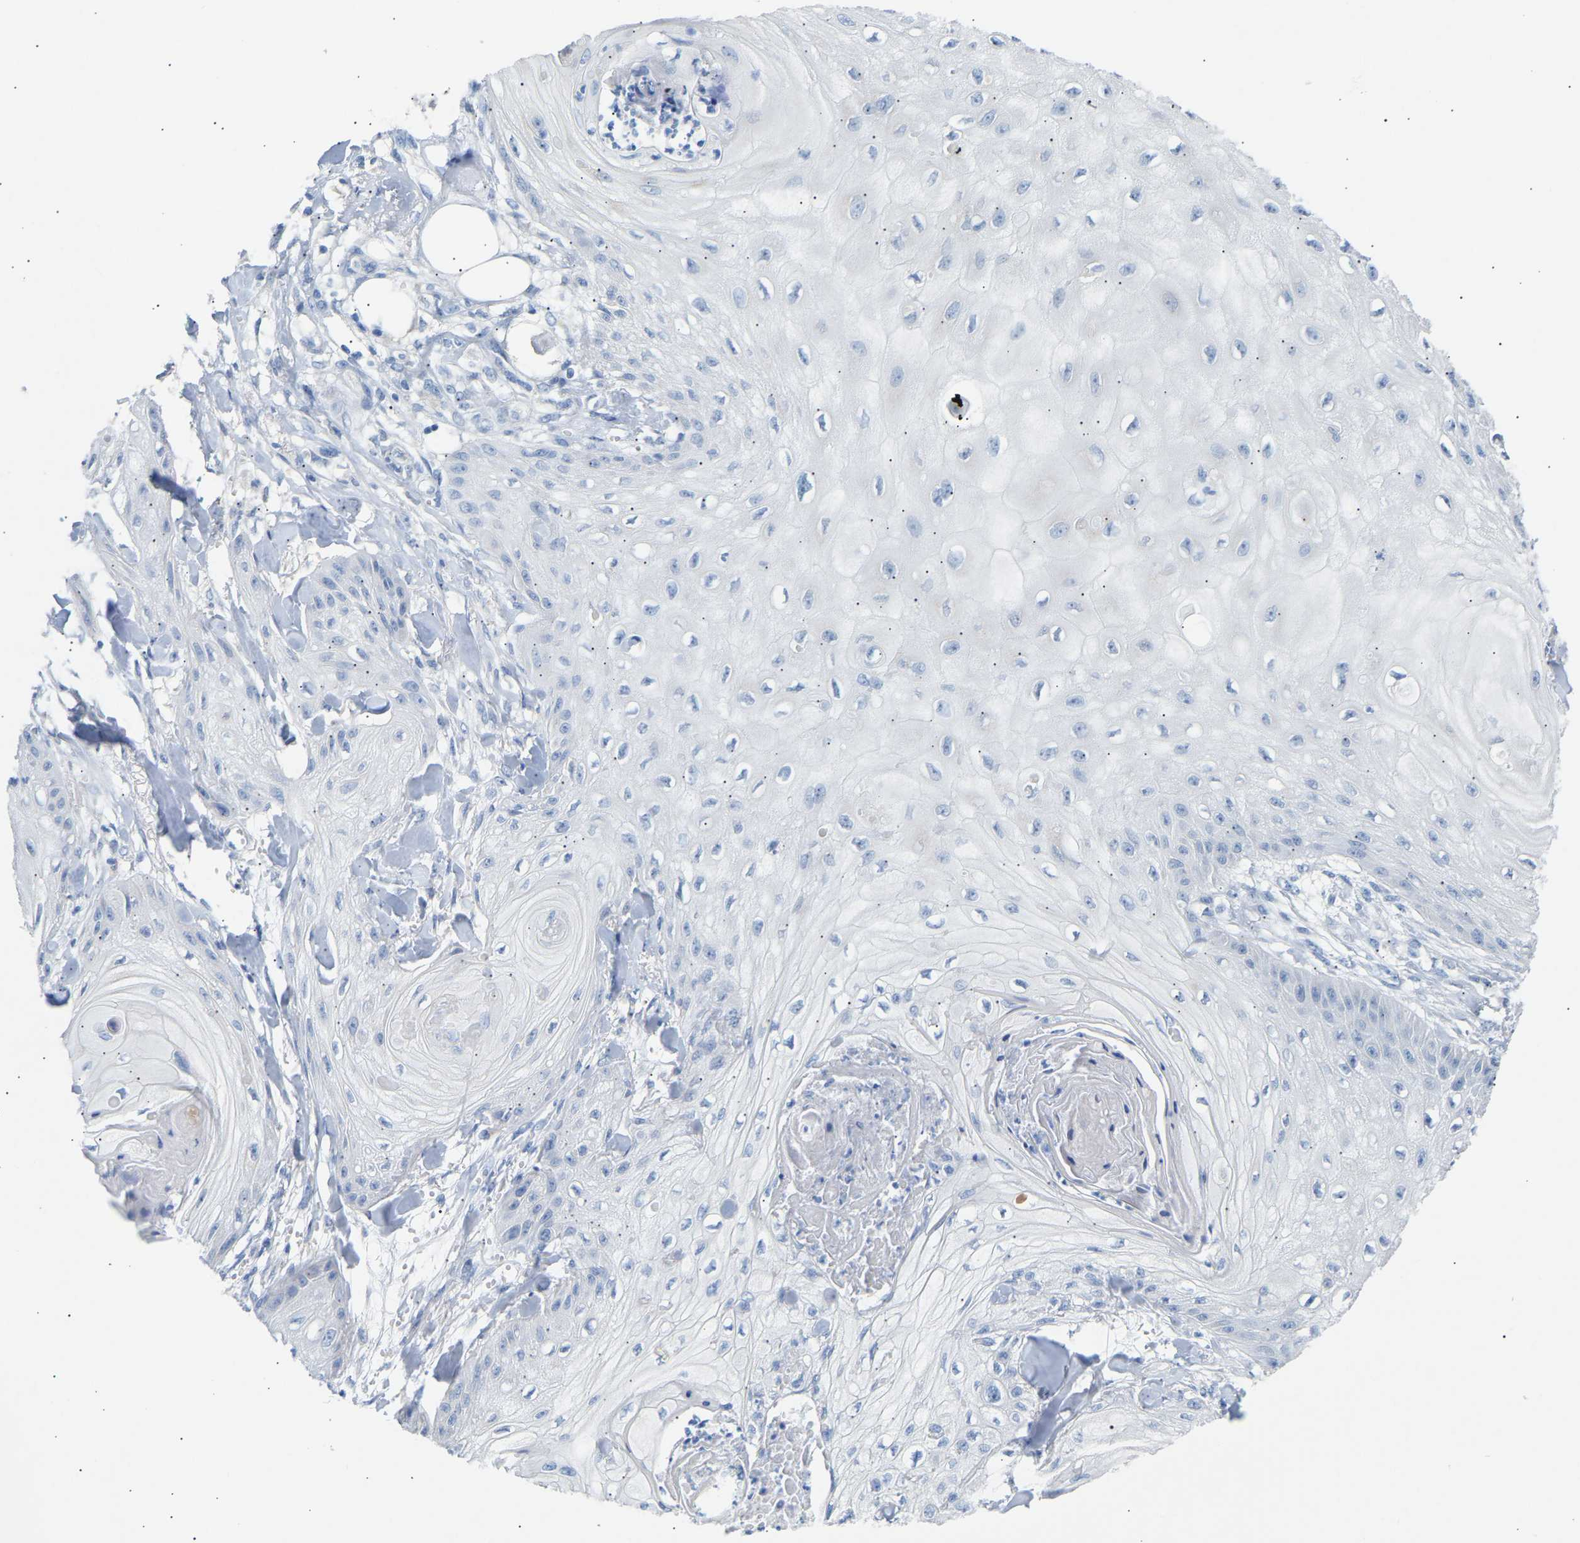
{"staining": {"intensity": "negative", "quantity": "none", "location": "none"}, "tissue": "skin cancer", "cell_type": "Tumor cells", "image_type": "cancer", "snomed": [{"axis": "morphology", "description": "Squamous cell carcinoma, NOS"}, {"axis": "topography", "description": "Skin"}], "caption": "The histopathology image demonstrates no significant expression in tumor cells of skin cancer (squamous cell carcinoma).", "gene": "PEX1", "patient": {"sex": "male", "age": 74}}